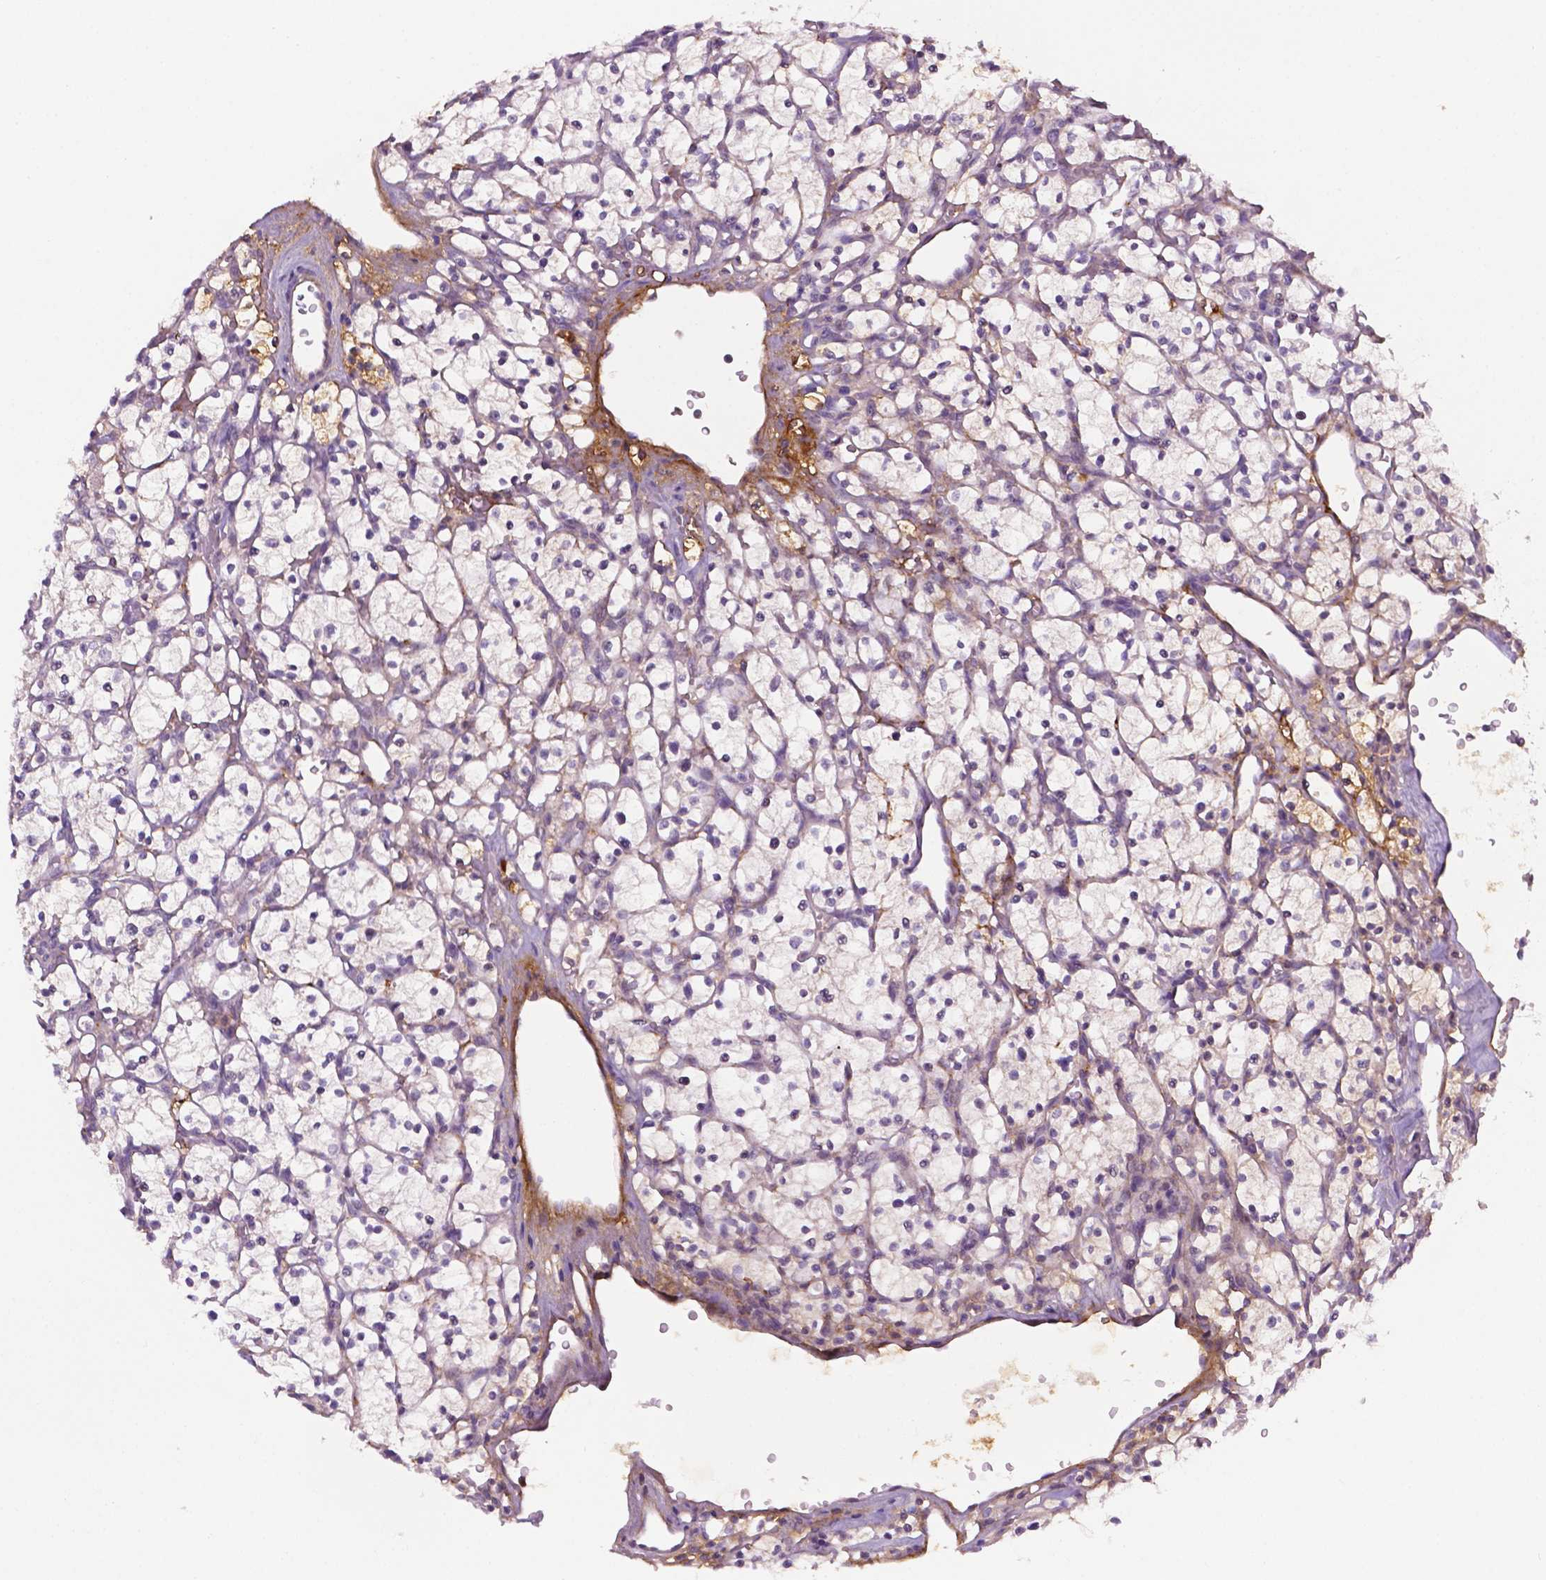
{"staining": {"intensity": "negative", "quantity": "none", "location": "none"}, "tissue": "renal cancer", "cell_type": "Tumor cells", "image_type": "cancer", "snomed": [{"axis": "morphology", "description": "Adenocarcinoma, NOS"}, {"axis": "topography", "description": "Kidney"}], "caption": "There is no significant staining in tumor cells of renal cancer.", "gene": "FBLN1", "patient": {"sex": "female", "age": 64}}